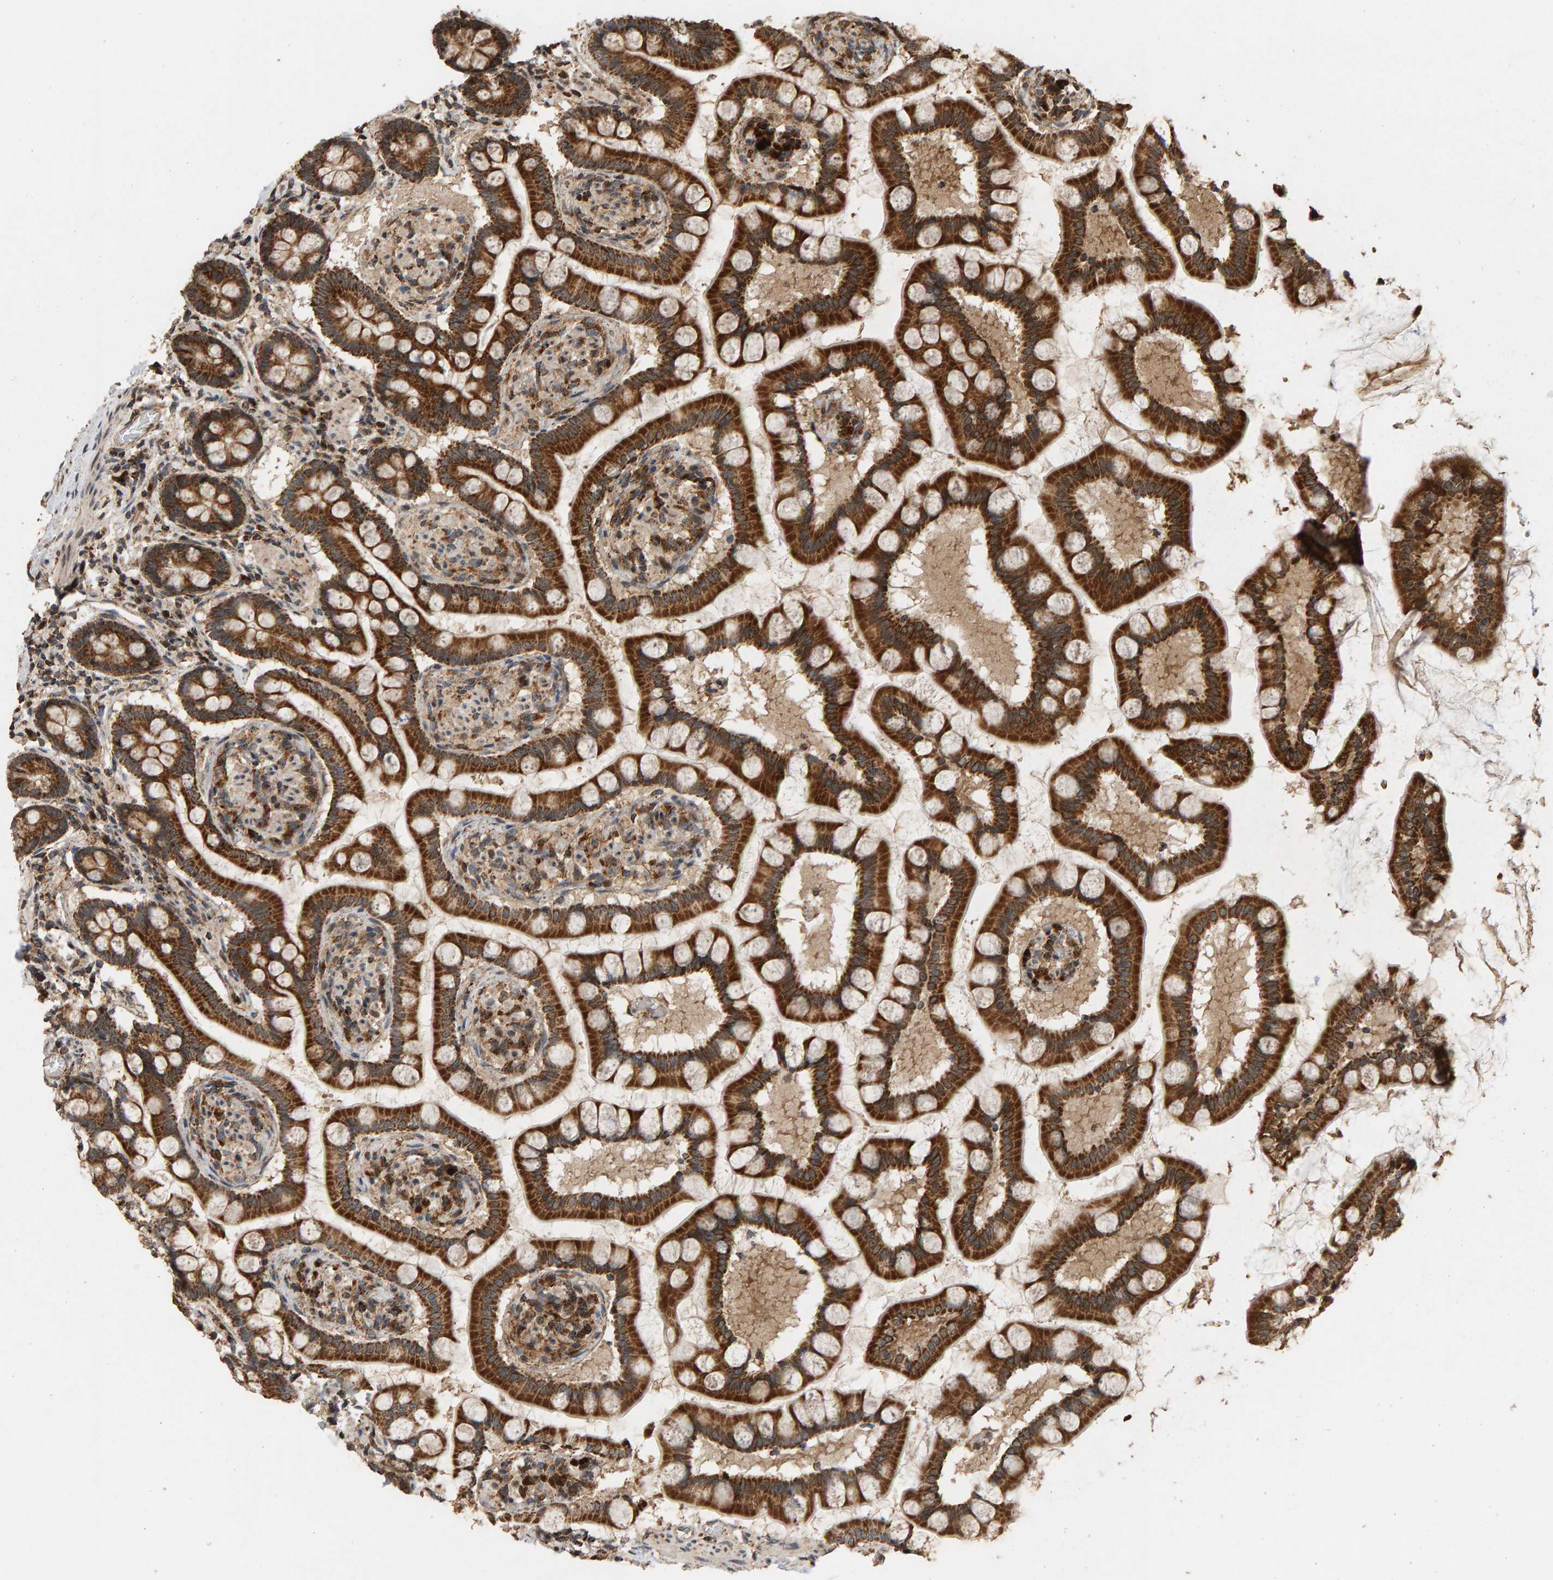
{"staining": {"intensity": "strong", "quantity": ">75%", "location": "cytoplasmic/membranous"}, "tissue": "small intestine", "cell_type": "Glandular cells", "image_type": "normal", "snomed": [{"axis": "morphology", "description": "Normal tissue, NOS"}, {"axis": "topography", "description": "Small intestine"}], "caption": "Immunohistochemistry (IHC) image of normal small intestine: small intestine stained using immunohistochemistry (IHC) exhibits high levels of strong protein expression localized specifically in the cytoplasmic/membranous of glandular cells, appearing as a cytoplasmic/membranous brown color.", "gene": "GSTK1", "patient": {"sex": "male", "age": 41}}